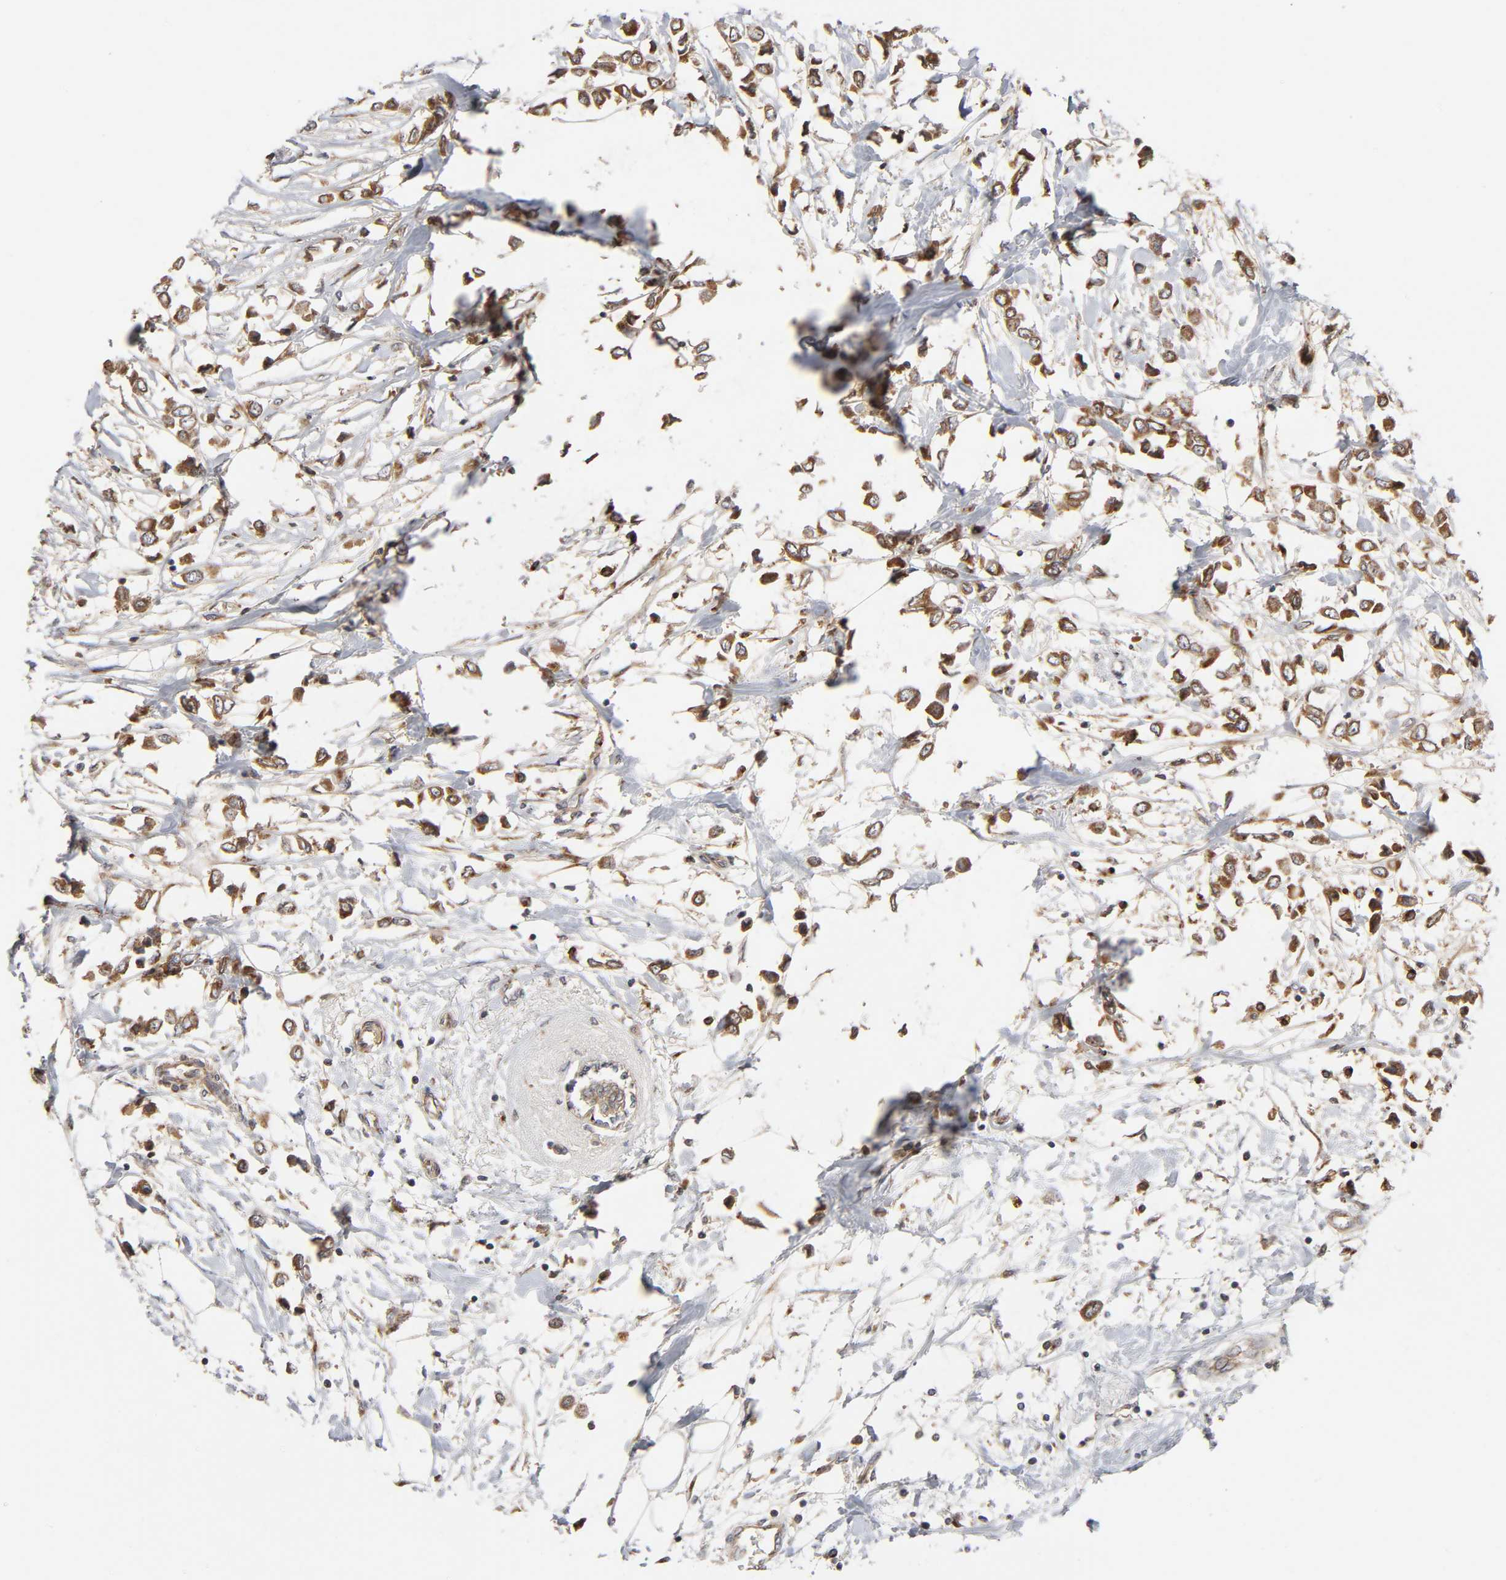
{"staining": {"intensity": "moderate", "quantity": ">75%", "location": "cytoplasmic/membranous"}, "tissue": "breast cancer", "cell_type": "Tumor cells", "image_type": "cancer", "snomed": [{"axis": "morphology", "description": "Lobular carcinoma"}, {"axis": "topography", "description": "Breast"}], "caption": "Immunohistochemistry of breast lobular carcinoma demonstrates medium levels of moderate cytoplasmic/membranous staining in approximately >75% of tumor cells.", "gene": "GNPTG", "patient": {"sex": "female", "age": 51}}